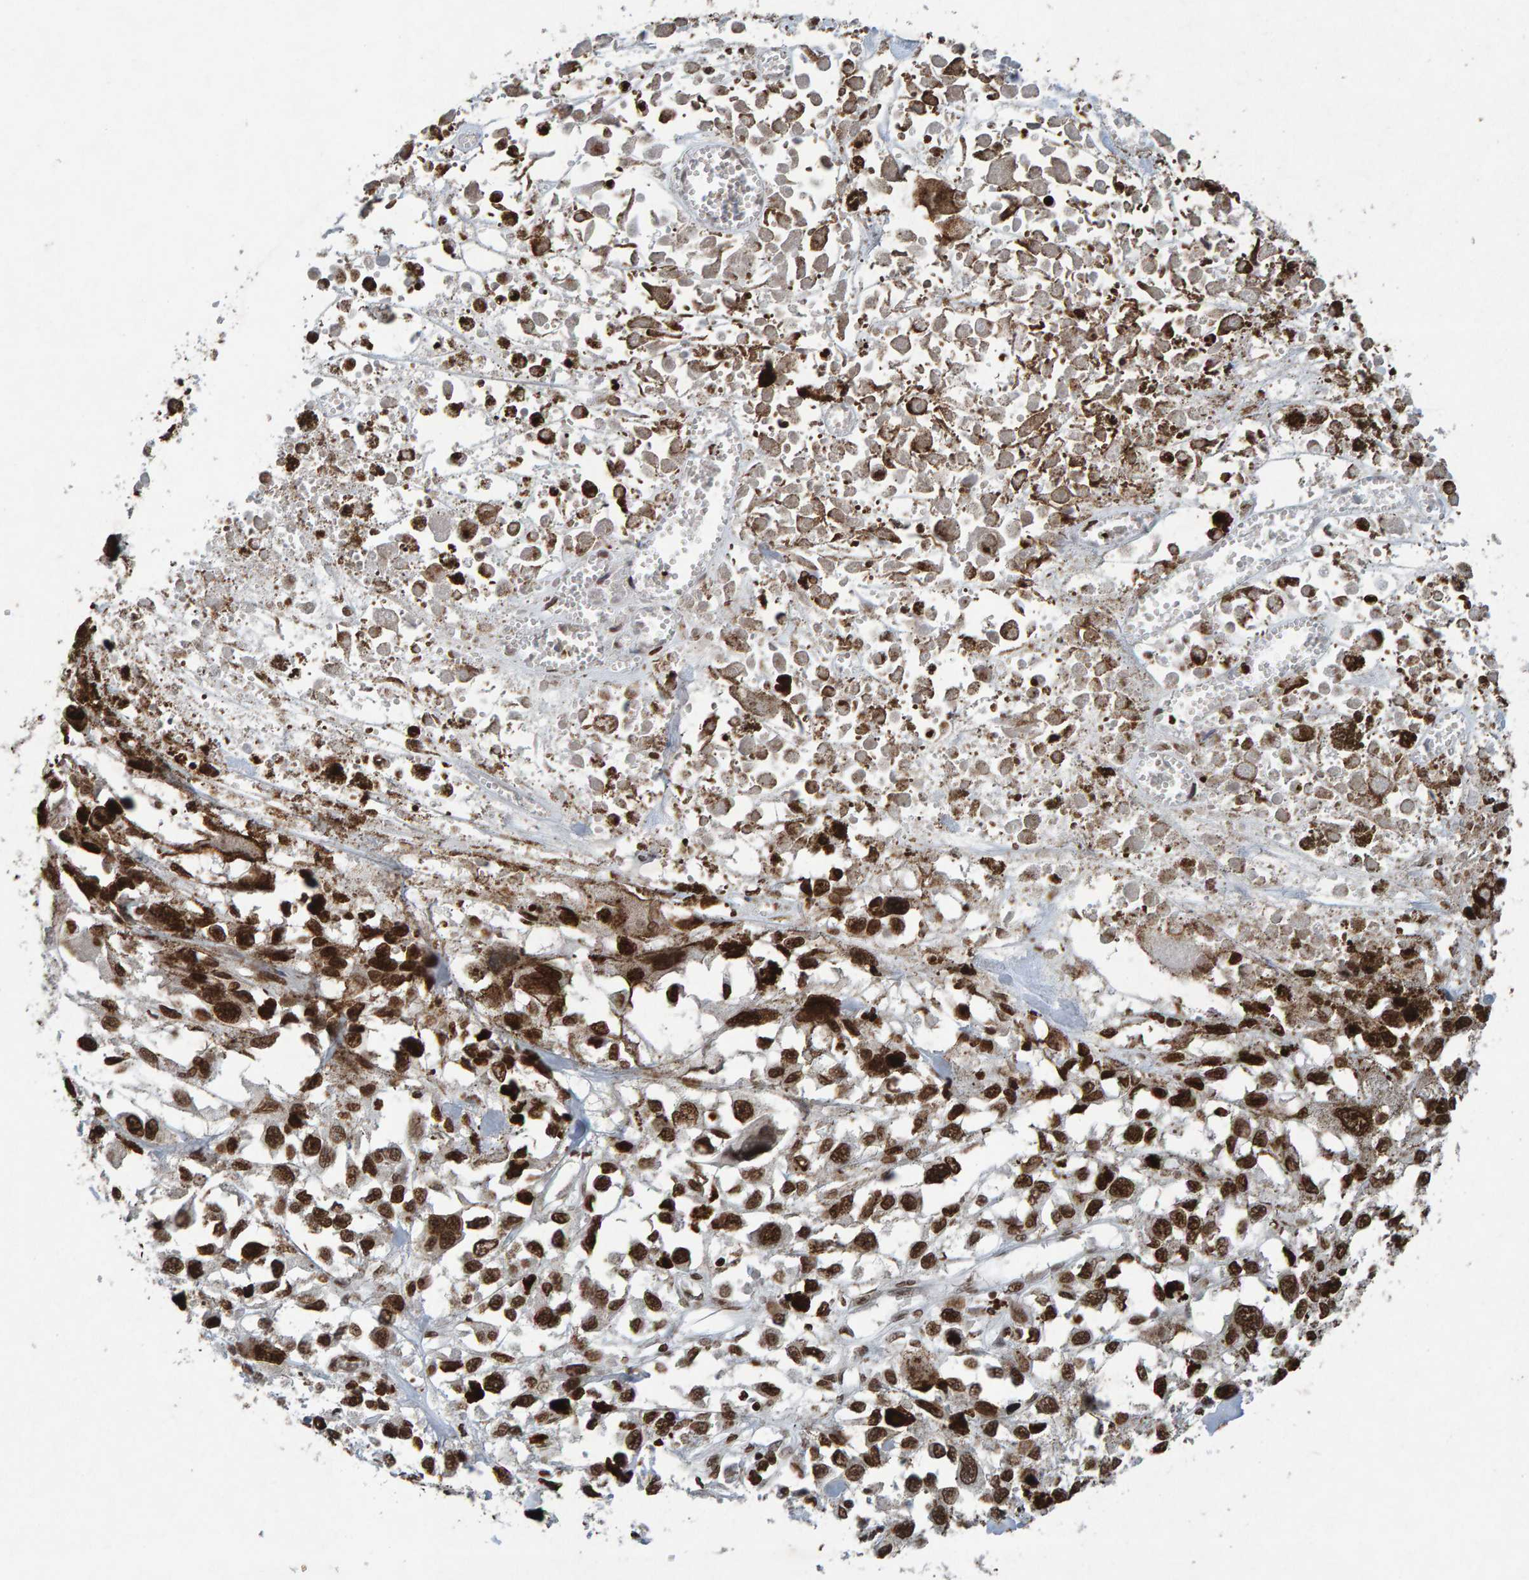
{"staining": {"intensity": "strong", "quantity": ">75%", "location": "nuclear"}, "tissue": "melanoma", "cell_type": "Tumor cells", "image_type": "cancer", "snomed": [{"axis": "morphology", "description": "Malignant melanoma, Metastatic site"}, {"axis": "topography", "description": "Lymph node"}], "caption": "Human melanoma stained with a brown dye demonstrates strong nuclear positive staining in approximately >75% of tumor cells.", "gene": "H2AZ1", "patient": {"sex": "male", "age": 59}}